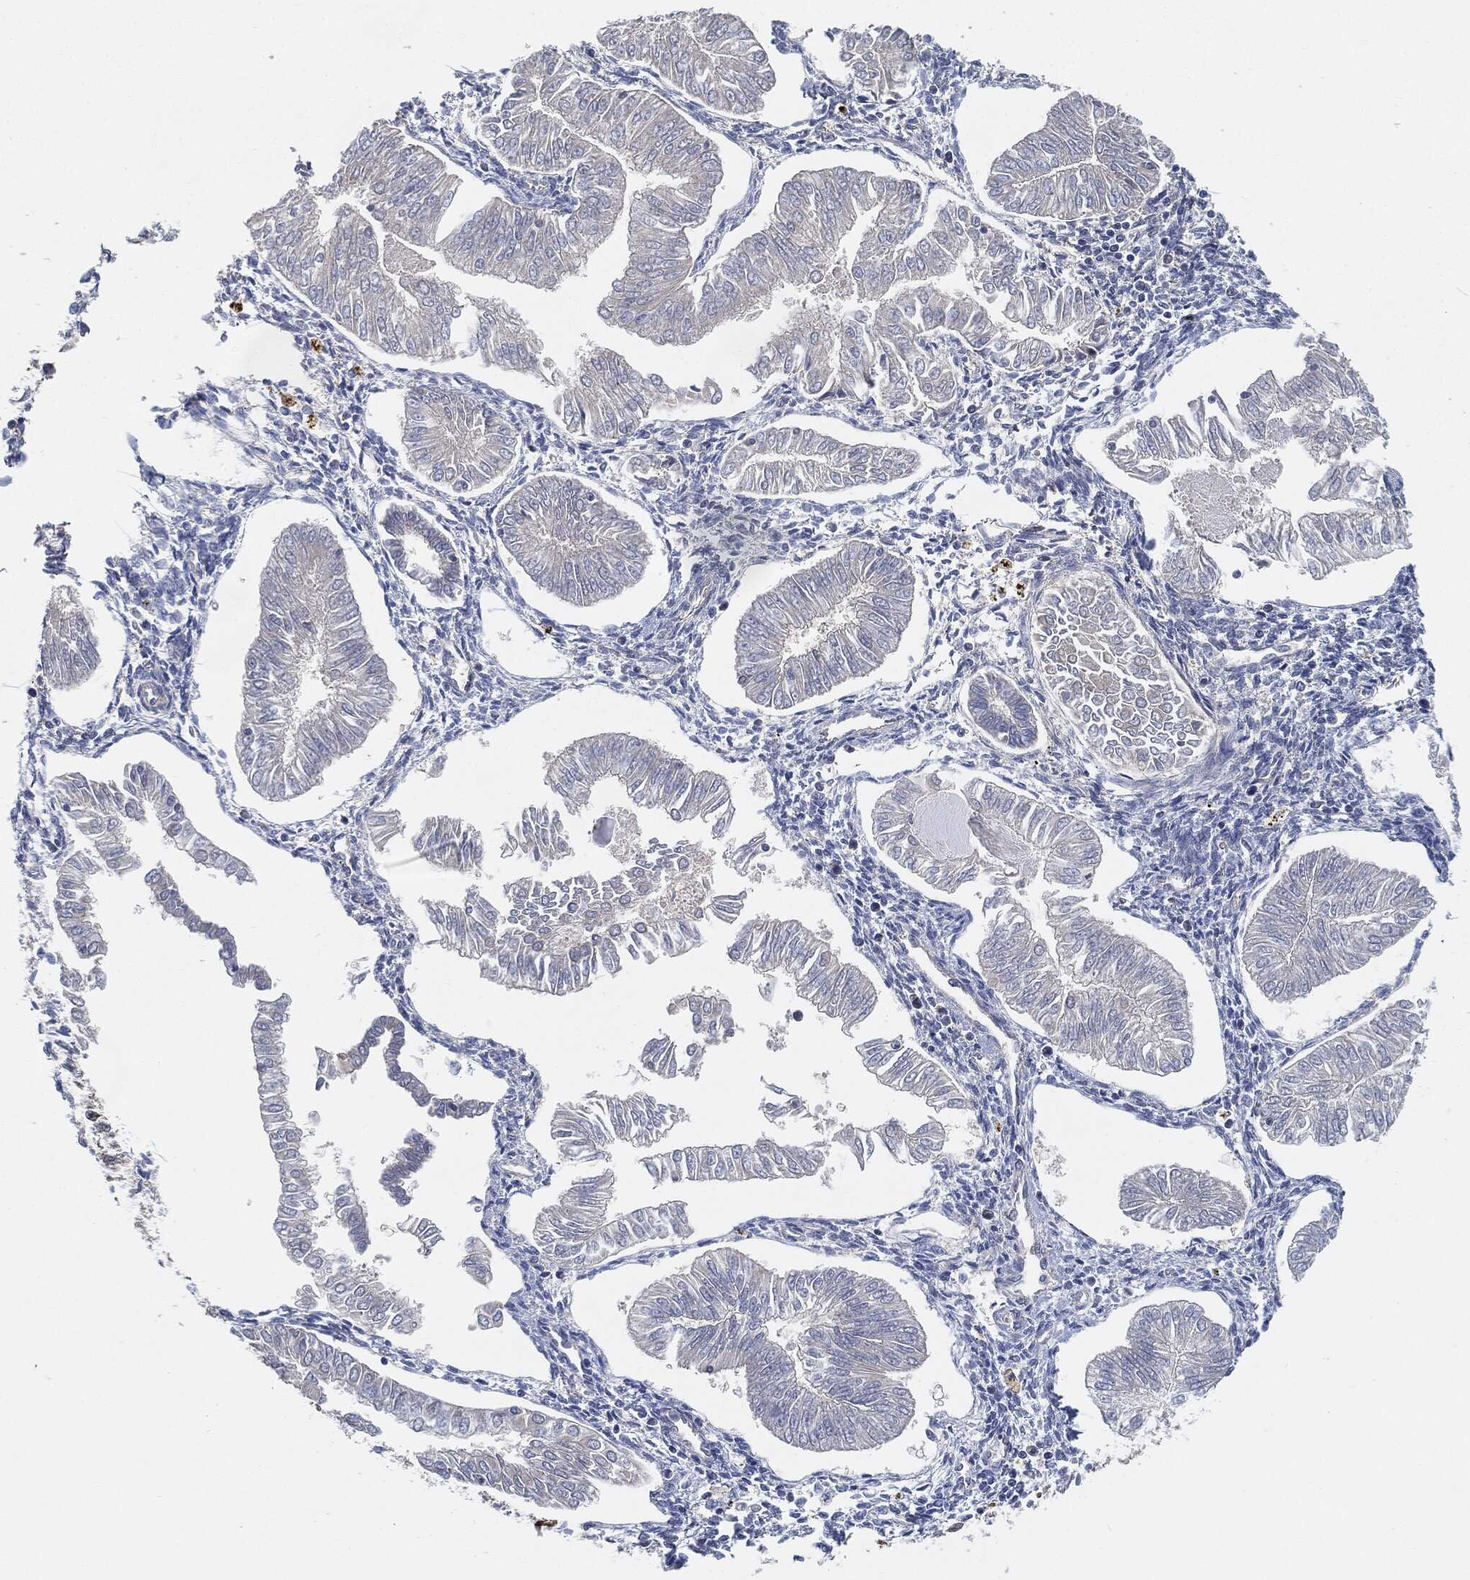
{"staining": {"intensity": "negative", "quantity": "none", "location": "none"}, "tissue": "endometrial cancer", "cell_type": "Tumor cells", "image_type": "cancer", "snomed": [{"axis": "morphology", "description": "Adenocarcinoma, NOS"}, {"axis": "topography", "description": "Endometrium"}], "caption": "Human endometrial cancer stained for a protein using immunohistochemistry (IHC) reveals no staining in tumor cells.", "gene": "VSIG4", "patient": {"sex": "female", "age": 53}}